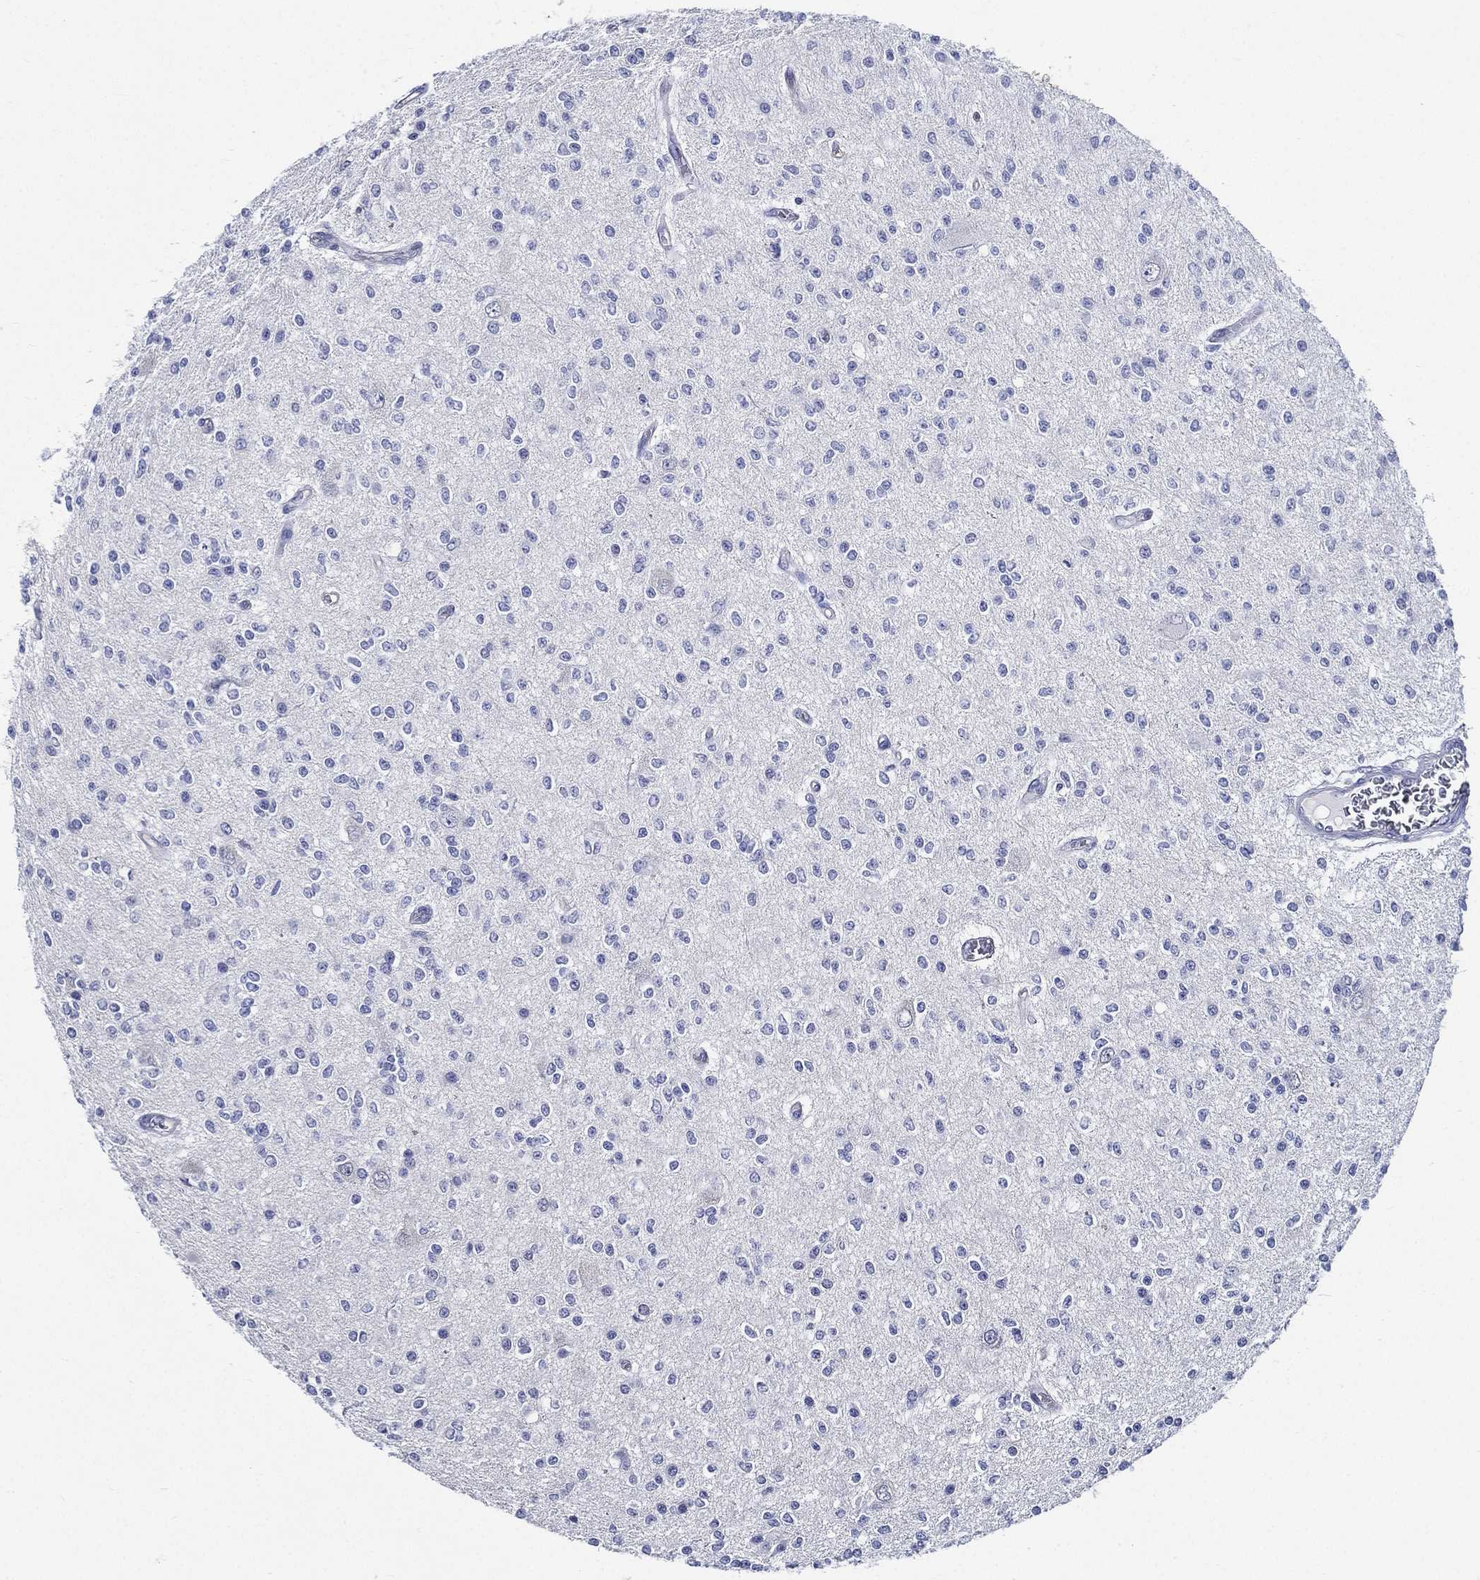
{"staining": {"intensity": "negative", "quantity": "none", "location": "none"}, "tissue": "glioma", "cell_type": "Tumor cells", "image_type": "cancer", "snomed": [{"axis": "morphology", "description": "Glioma, malignant, Low grade"}, {"axis": "topography", "description": "Brain"}], "caption": "Tumor cells are negative for protein expression in human malignant glioma (low-grade). (Brightfield microscopy of DAB (3,3'-diaminobenzidine) immunohistochemistry at high magnification).", "gene": "NEDD9", "patient": {"sex": "male", "age": 67}}